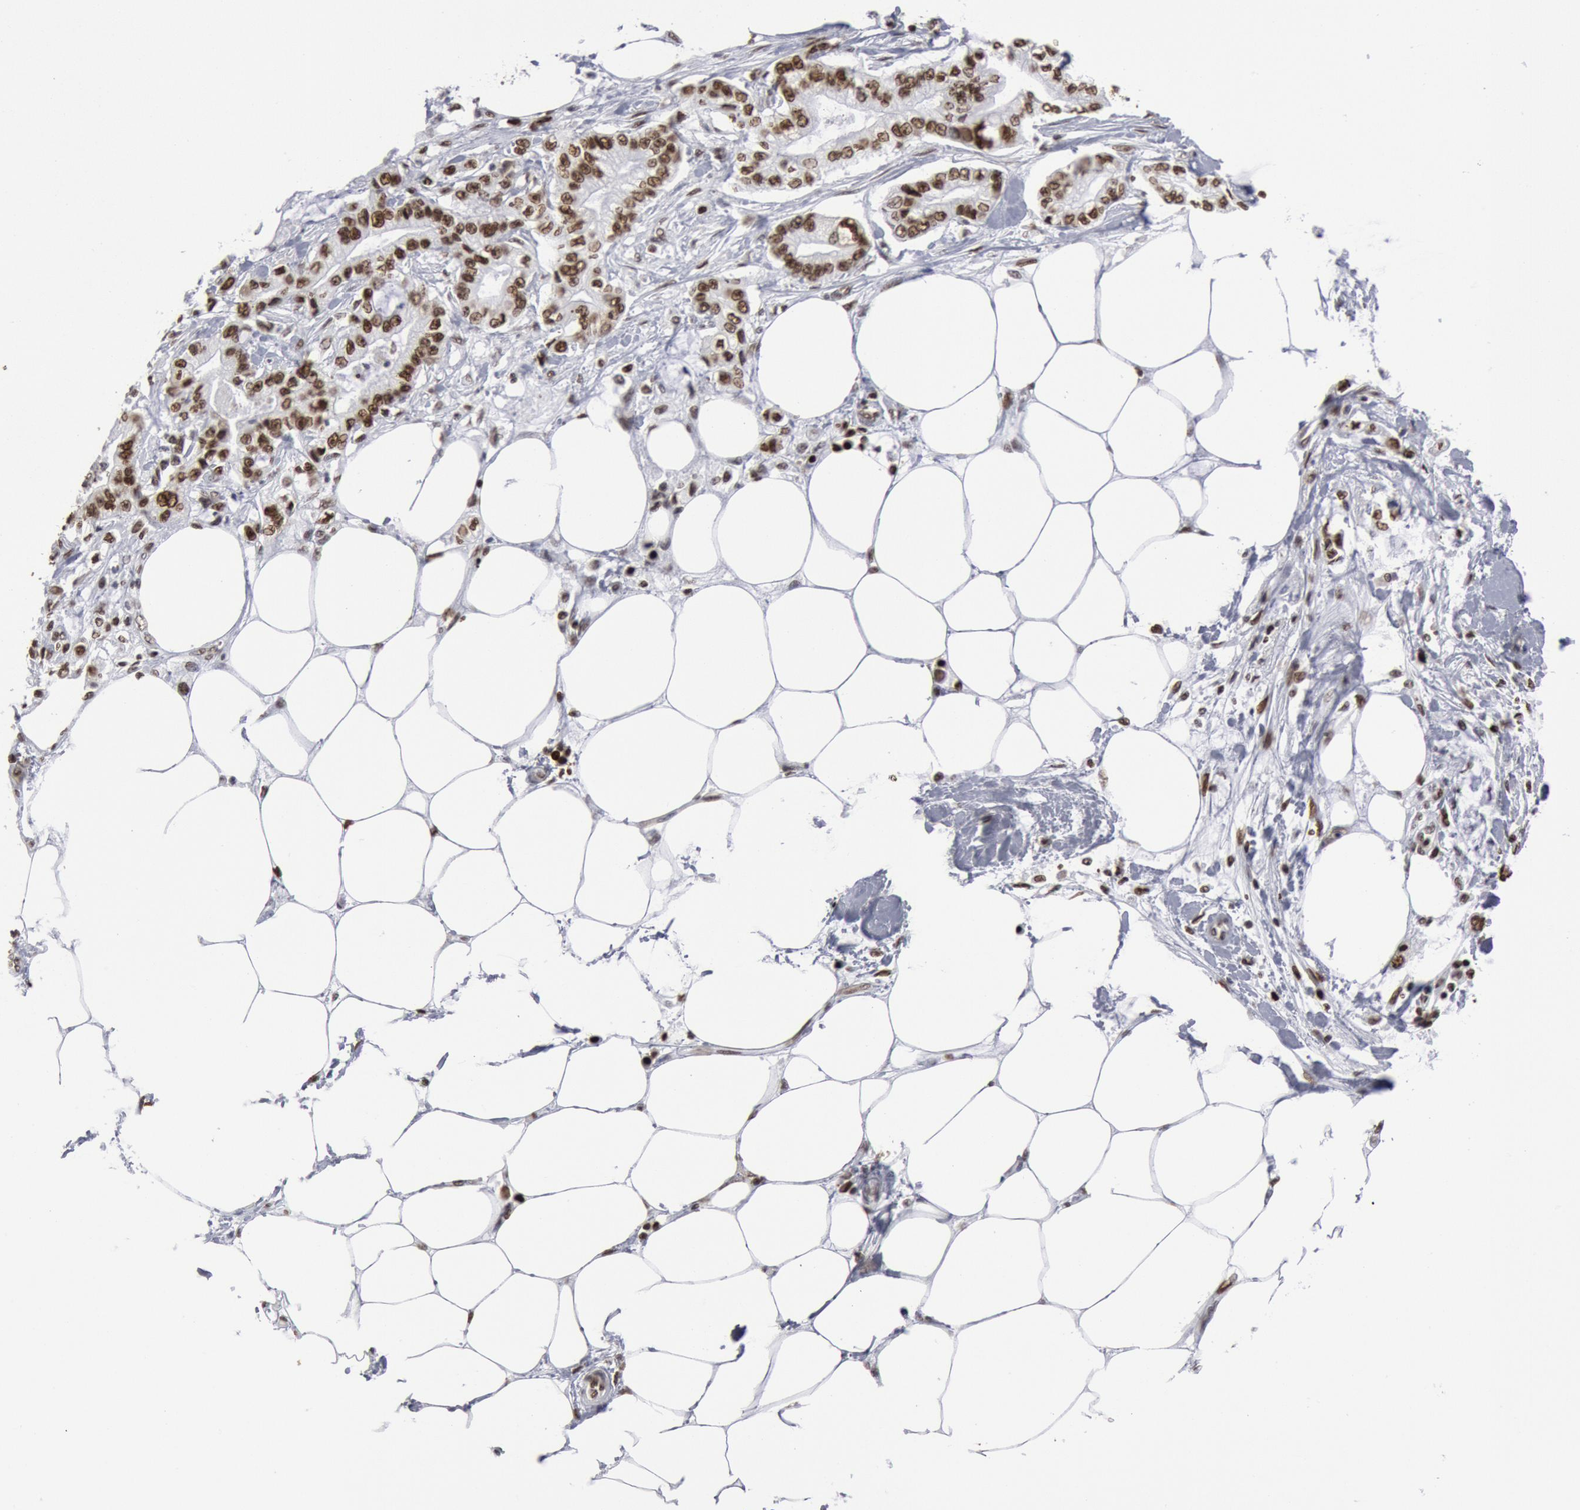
{"staining": {"intensity": "strong", "quantity": ">75%", "location": "nuclear"}, "tissue": "pancreatic cancer", "cell_type": "Tumor cells", "image_type": "cancer", "snomed": [{"axis": "morphology", "description": "Adenocarcinoma, NOS"}, {"axis": "topography", "description": "Pancreas"}, {"axis": "topography", "description": "Stomach, upper"}], "caption": "Protein analysis of pancreatic cancer tissue demonstrates strong nuclear staining in approximately >75% of tumor cells. (Brightfield microscopy of DAB IHC at high magnification).", "gene": "SUB1", "patient": {"sex": "male", "age": 77}}